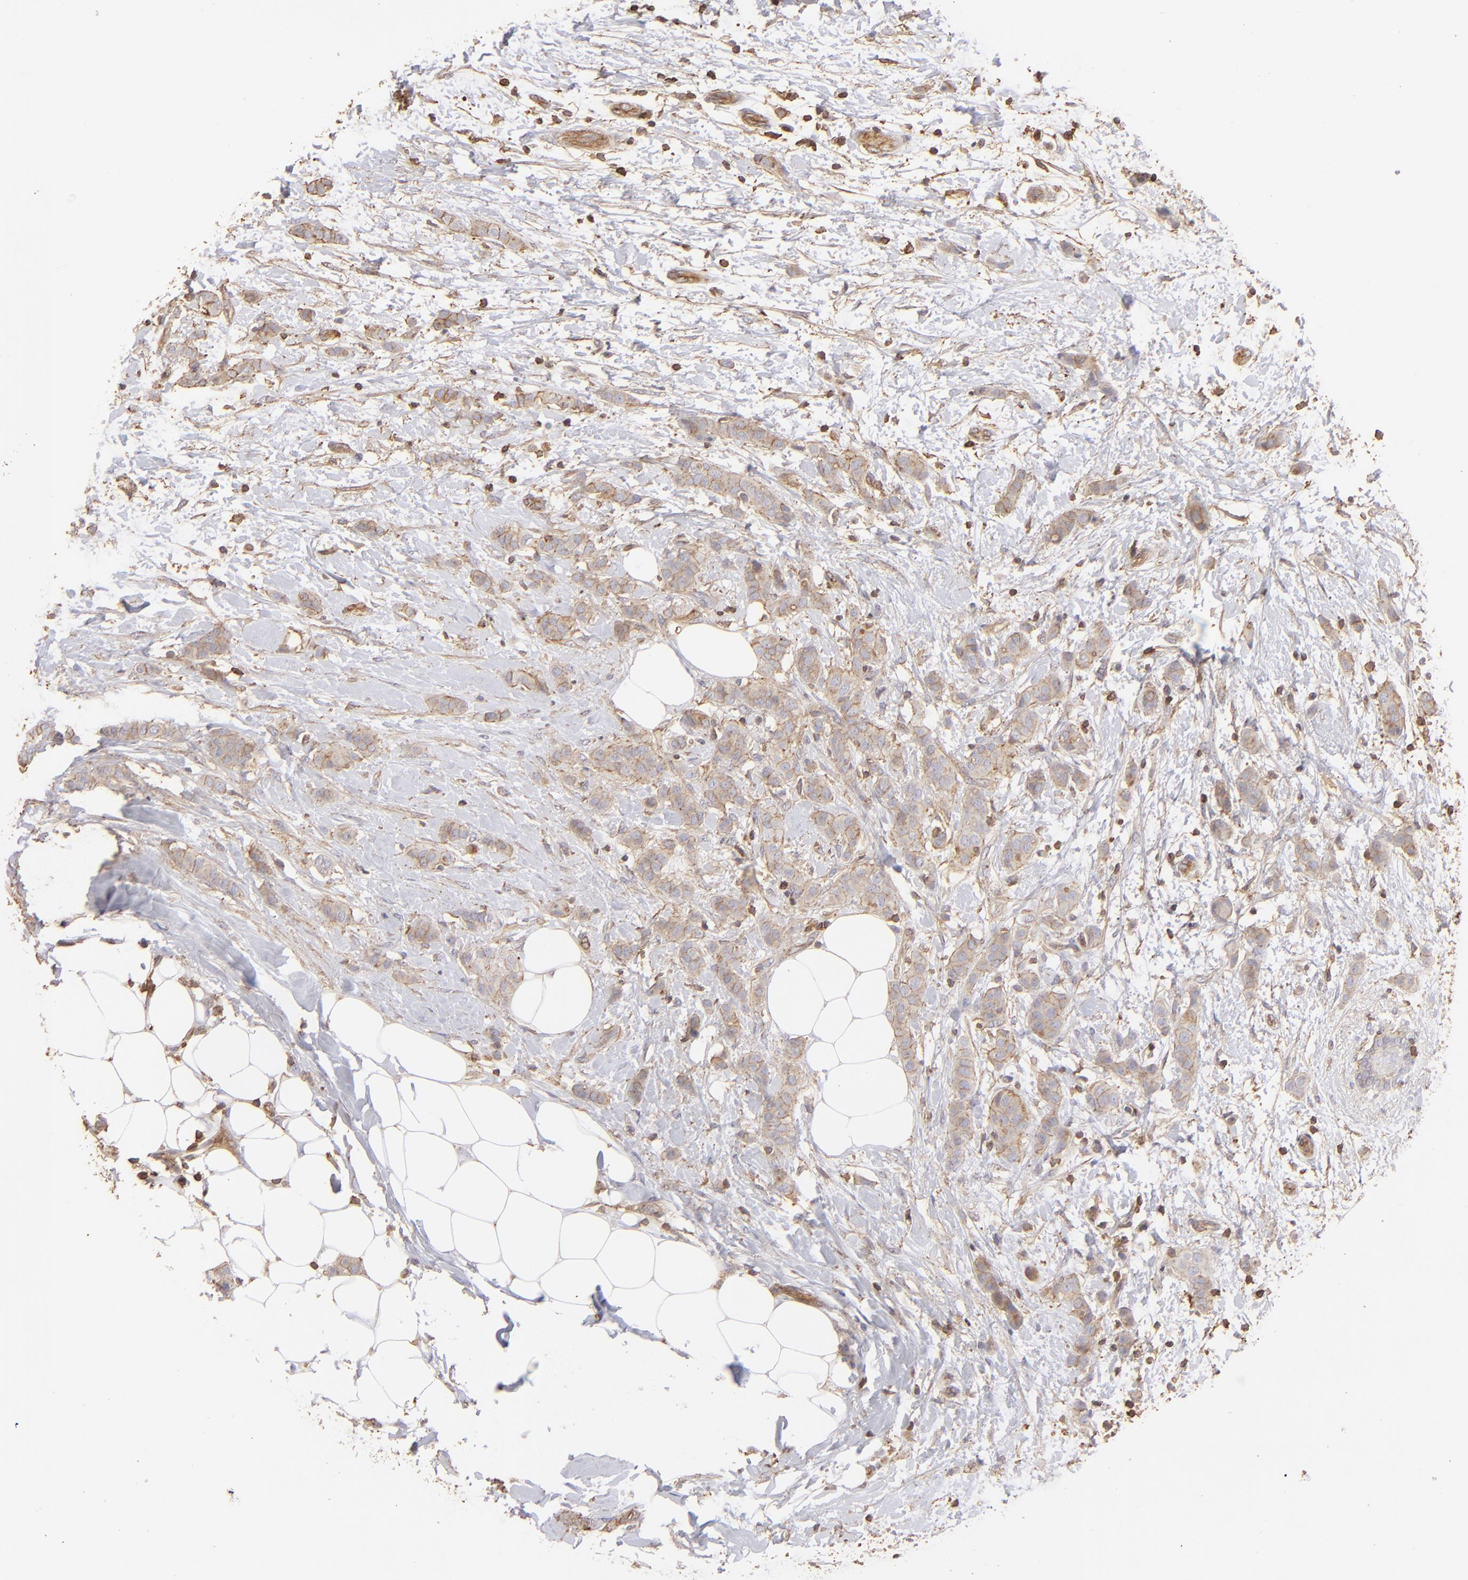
{"staining": {"intensity": "moderate", "quantity": ">75%", "location": "cytoplasmic/membranous"}, "tissue": "breast cancer", "cell_type": "Tumor cells", "image_type": "cancer", "snomed": [{"axis": "morphology", "description": "Lobular carcinoma"}, {"axis": "topography", "description": "Breast"}], "caption": "Immunohistochemistry (IHC) (DAB) staining of breast lobular carcinoma displays moderate cytoplasmic/membranous protein positivity in about >75% of tumor cells.", "gene": "ACTB", "patient": {"sex": "female", "age": 55}}